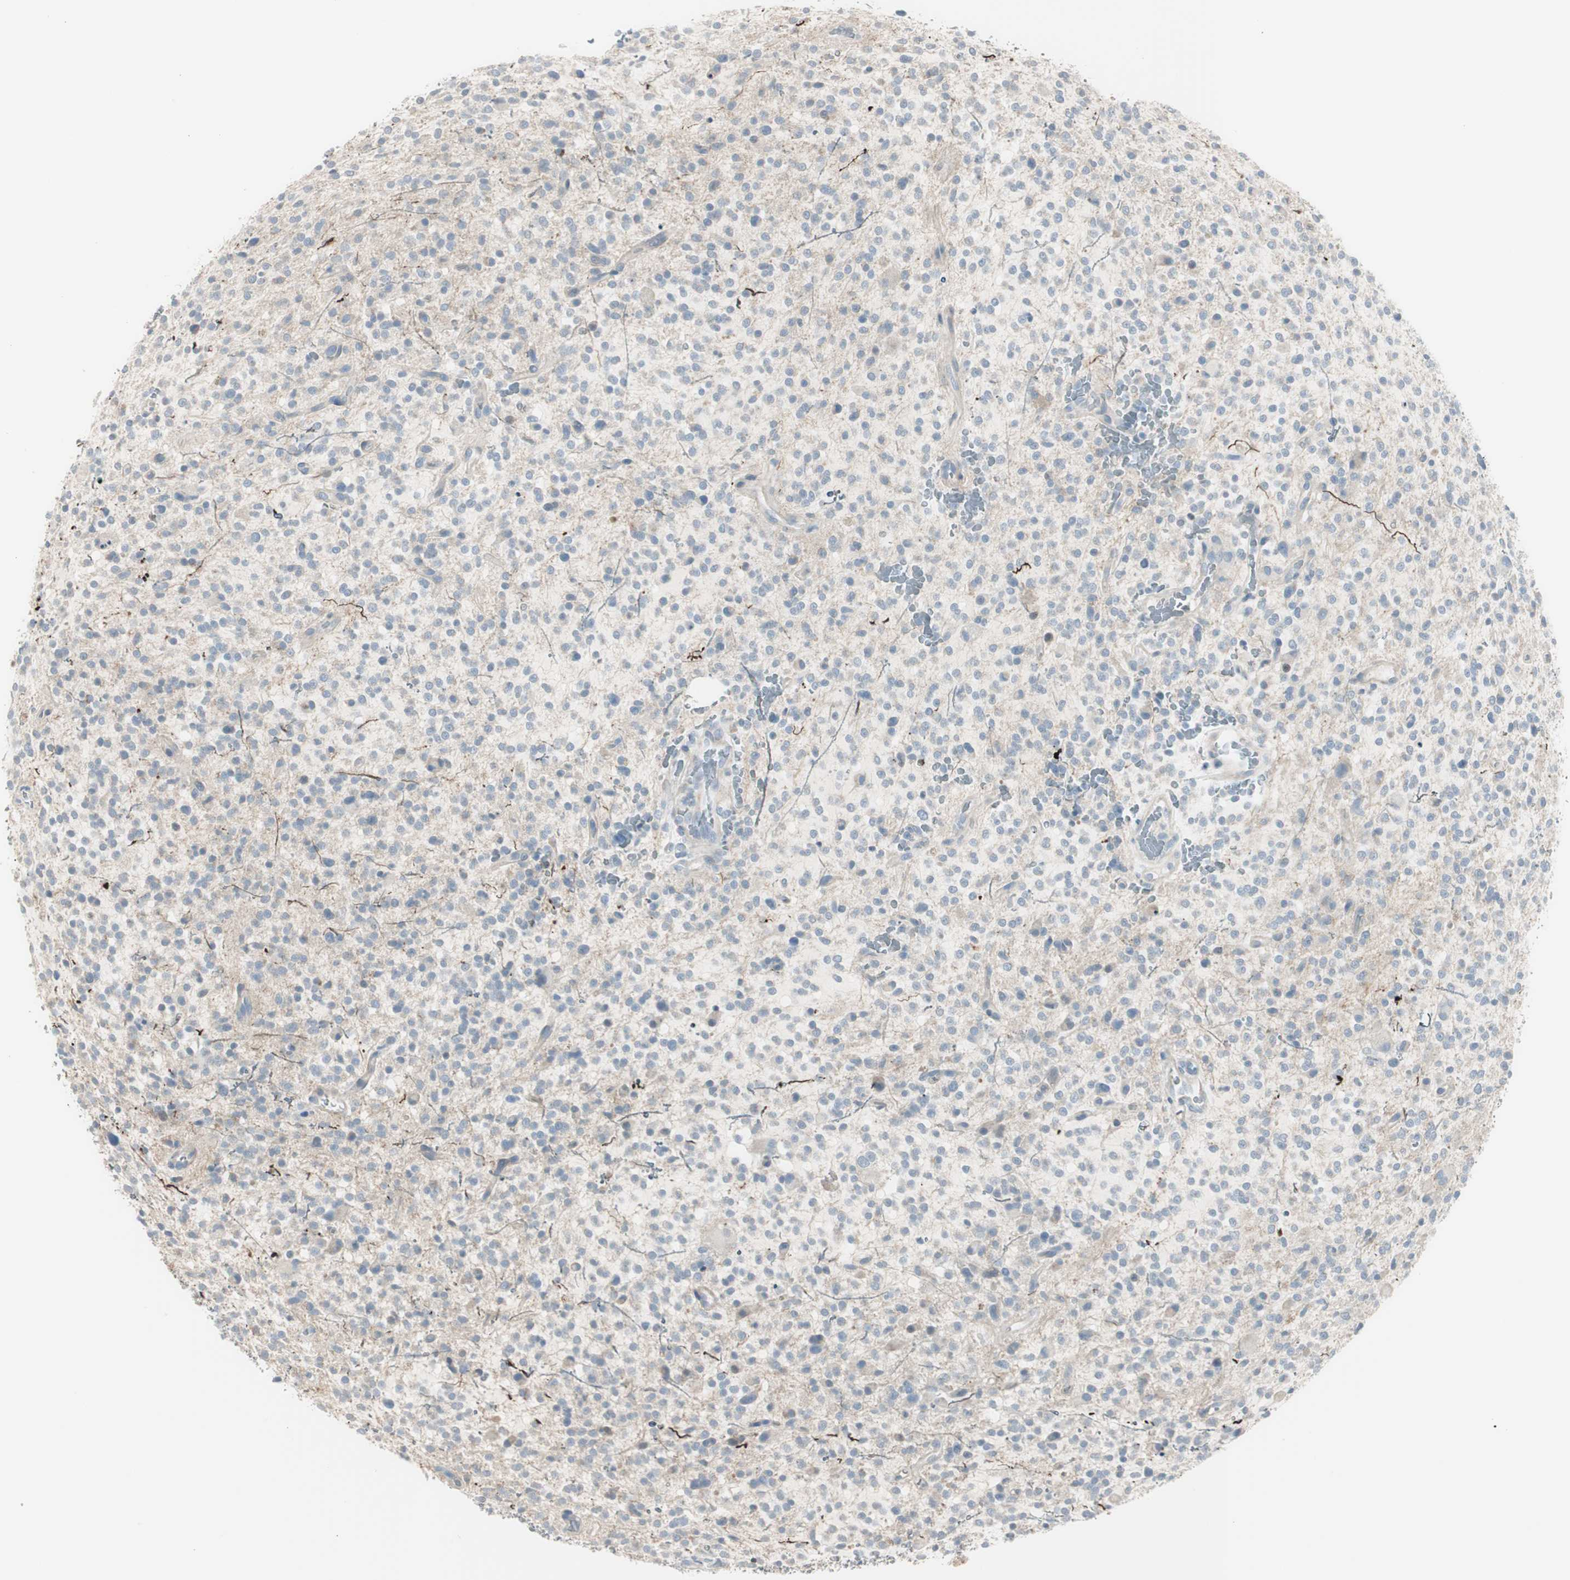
{"staining": {"intensity": "negative", "quantity": "none", "location": "none"}, "tissue": "glioma", "cell_type": "Tumor cells", "image_type": "cancer", "snomed": [{"axis": "morphology", "description": "Glioma, malignant, High grade"}, {"axis": "topography", "description": "Brain"}], "caption": "Histopathology image shows no protein expression in tumor cells of glioma tissue.", "gene": "CACNA2D1", "patient": {"sex": "male", "age": 48}}